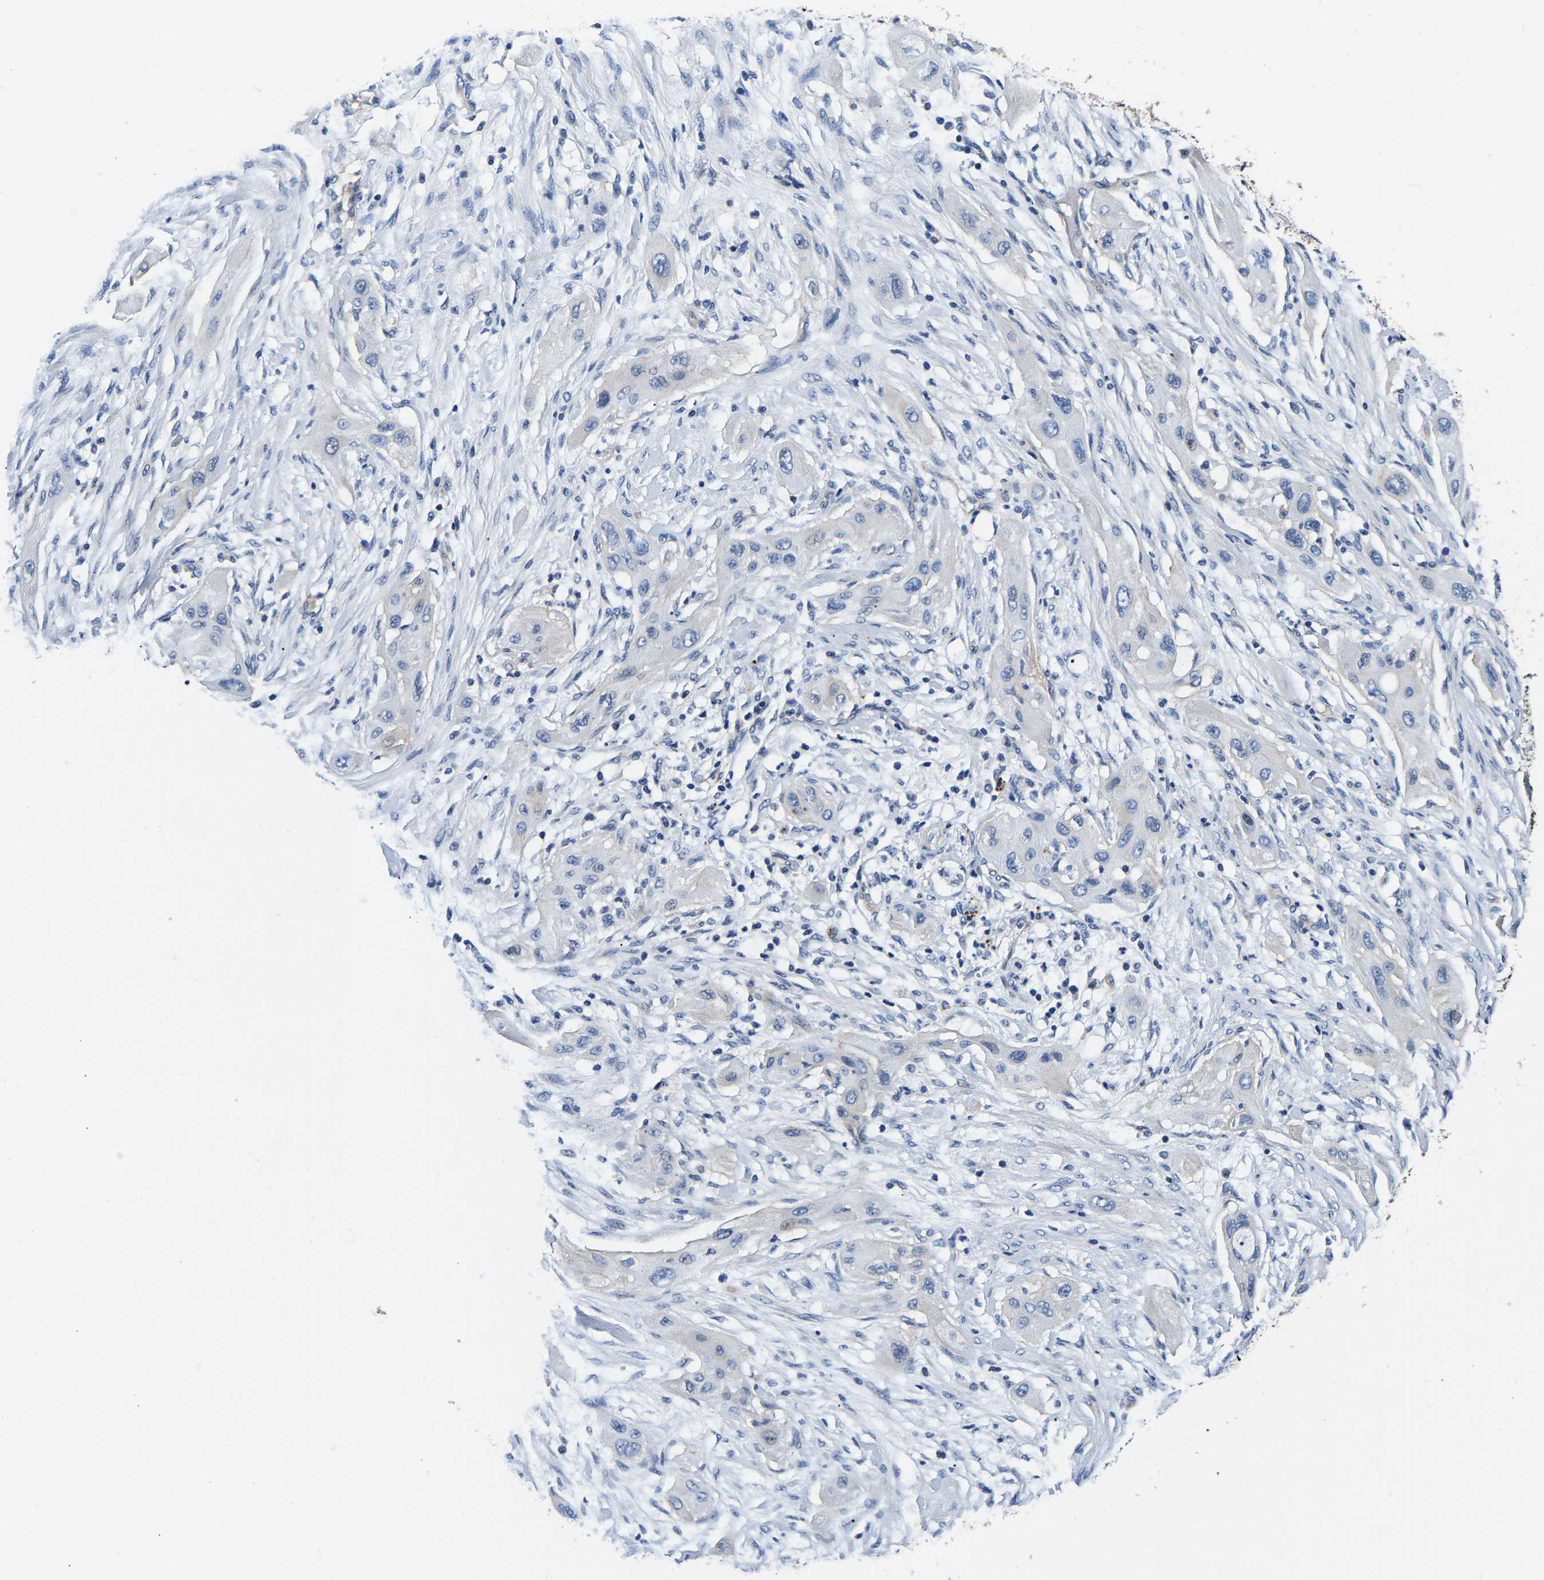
{"staining": {"intensity": "negative", "quantity": "none", "location": "none"}, "tissue": "lung cancer", "cell_type": "Tumor cells", "image_type": "cancer", "snomed": [{"axis": "morphology", "description": "Squamous cell carcinoma, NOS"}, {"axis": "topography", "description": "Lung"}], "caption": "Immunohistochemistry (IHC) image of human lung cancer stained for a protein (brown), which displays no expression in tumor cells.", "gene": "SH3GLB1", "patient": {"sex": "female", "age": 47}}